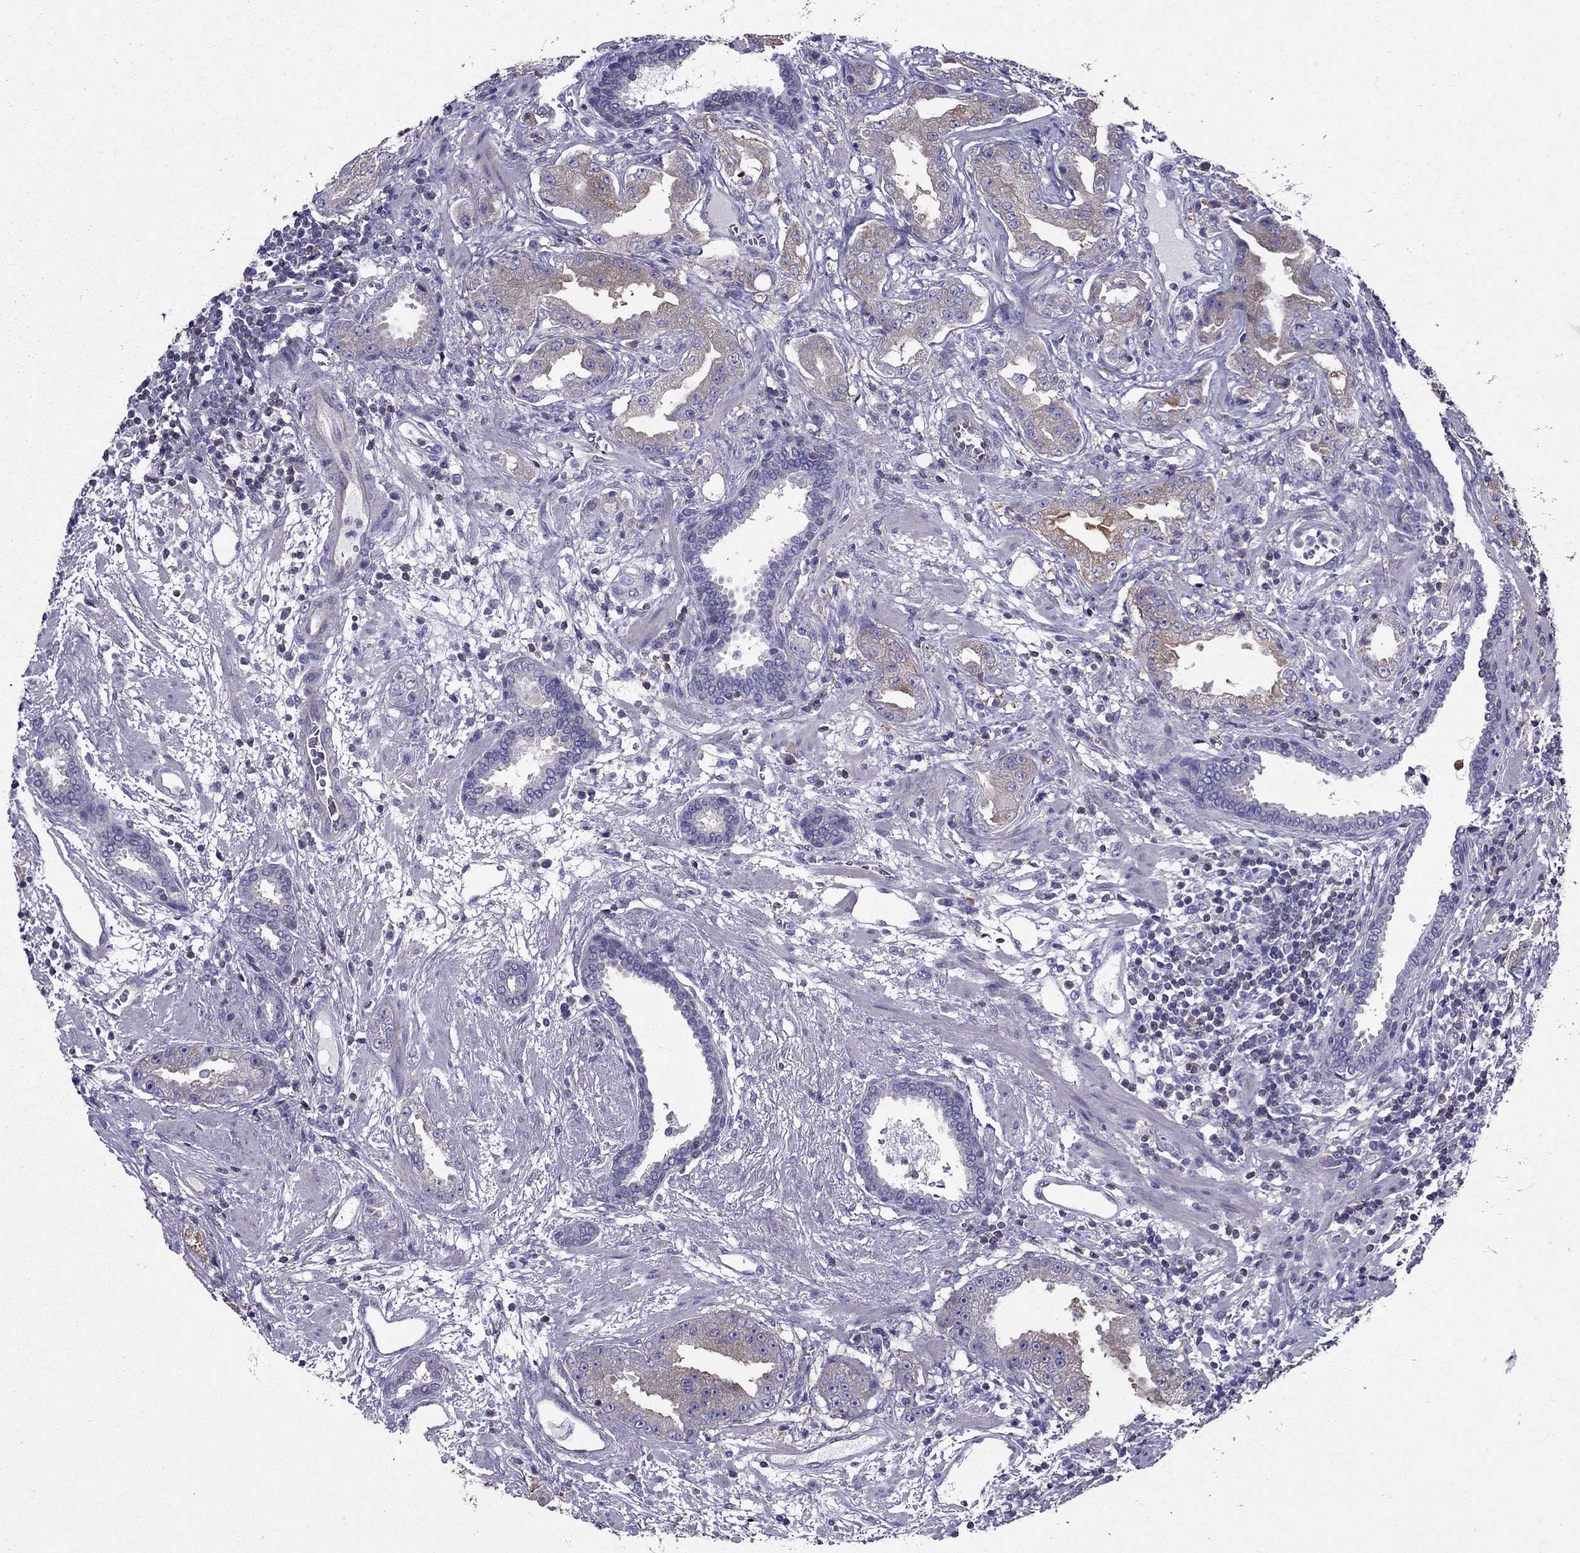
{"staining": {"intensity": "moderate", "quantity": "25%-75%", "location": "cytoplasmic/membranous"}, "tissue": "prostate cancer", "cell_type": "Tumor cells", "image_type": "cancer", "snomed": [{"axis": "morphology", "description": "Adenocarcinoma, Low grade"}, {"axis": "topography", "description": "Prostate"}], "caption": "Human prostate cancer (adenocarcinoma (low-grade)) stained for a protein (brown) displays moderate cytoplasmic/membranous positive positivity in about 25%-75% of tumor cells.", "gene": "AAK1", "patient": {"sex": "male", "age": 62}}